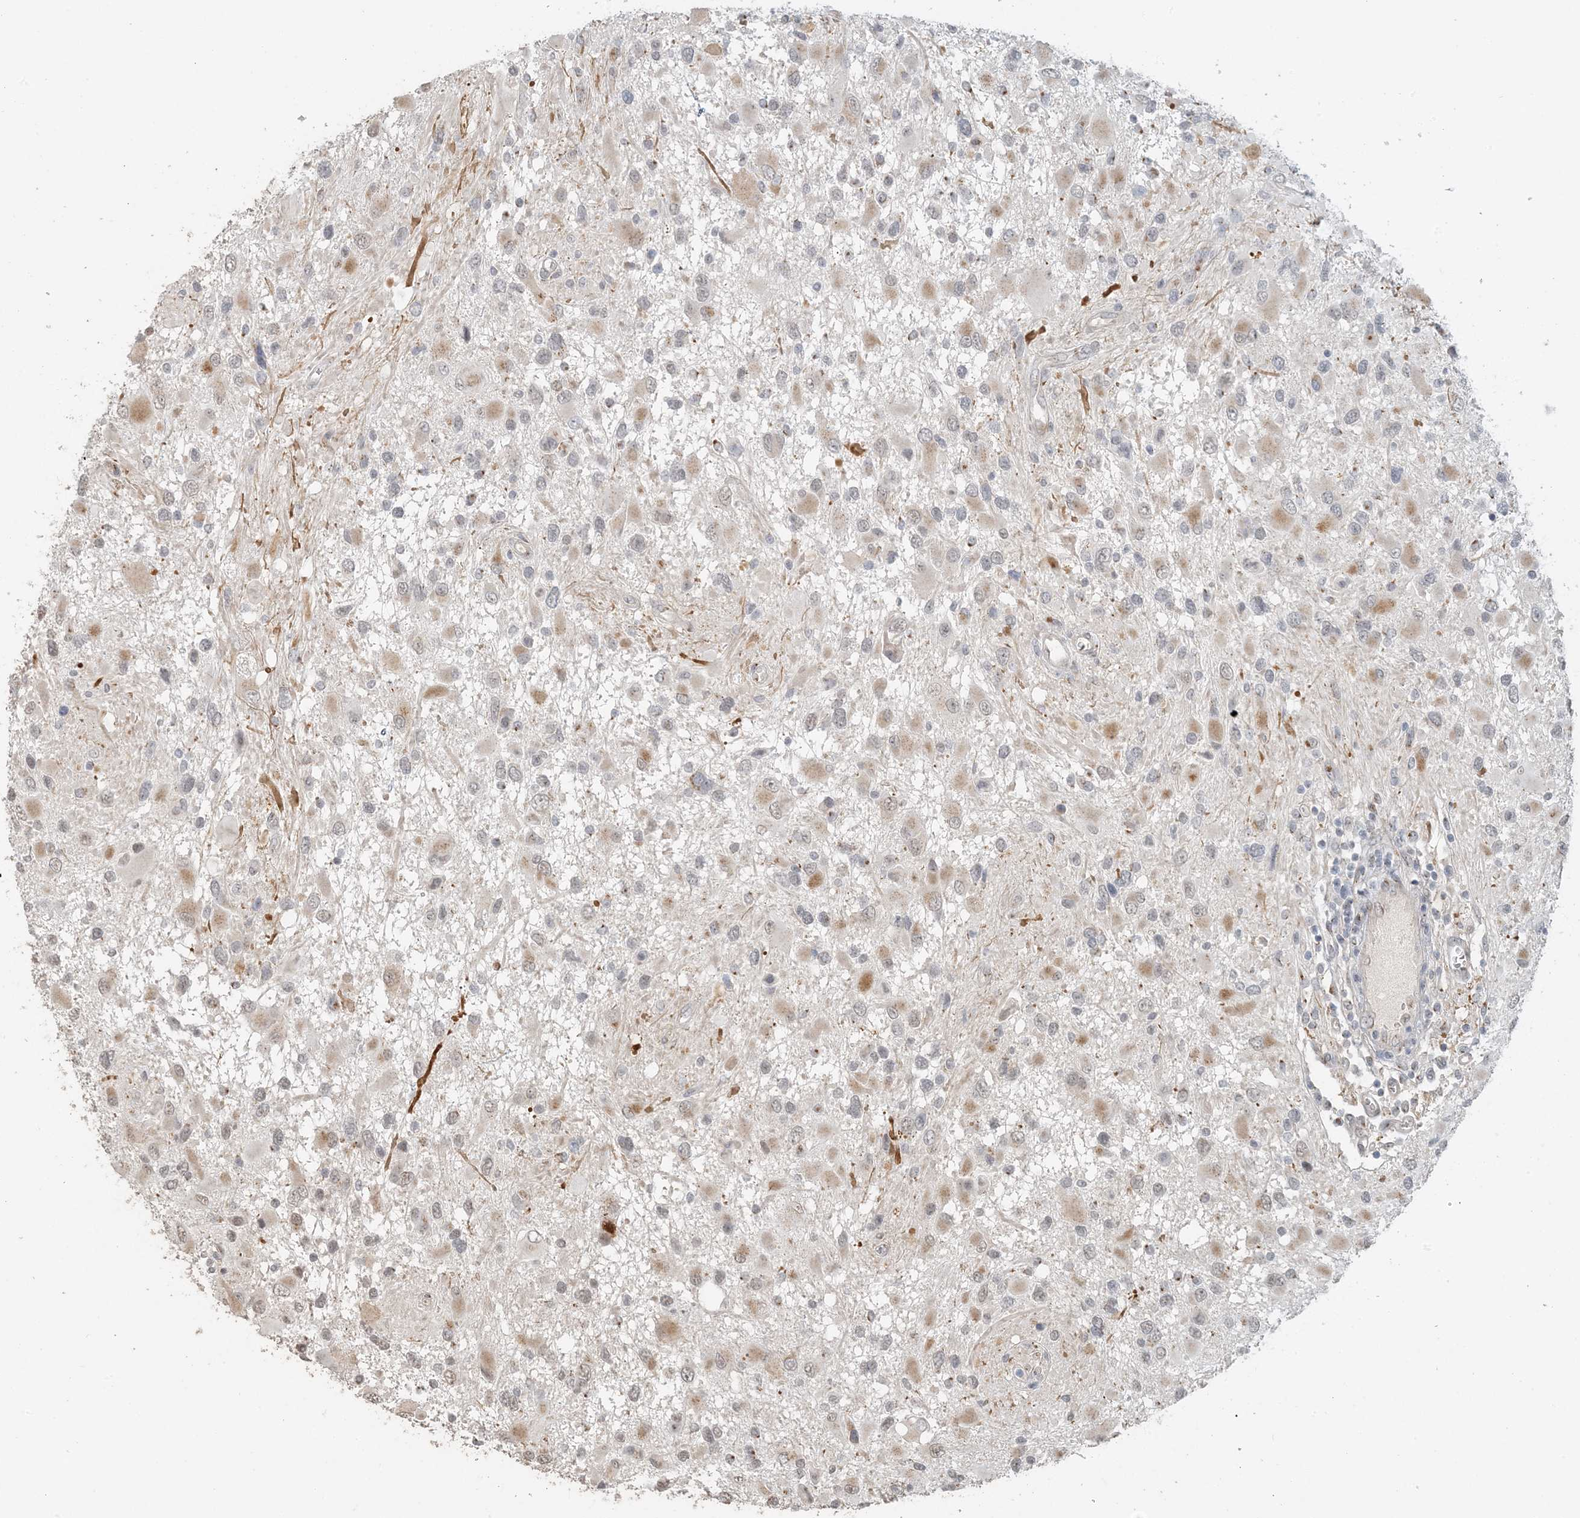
{"staining": {"intensity": "weak", "quantity": "<25%", "location": "cytoplasmic/membranous"}, "tissue": "glioma", "cell_type": "Tumor cells", "image_type": "cancer", "snomed": [{"axis": "morphology", "description": "Glioma, malignant, High grade"}, {"axis": "topography", "description": "Brain"}], "caption": "High magnification brightfield microscopy of malignant high-grade glioma stained with DAB (brown) and counterstained with hematoxylin (blue): tumor cells show no significant staining.", "gene": "ZCCHC4", "patient": {"sex": "male", "age": 53}}